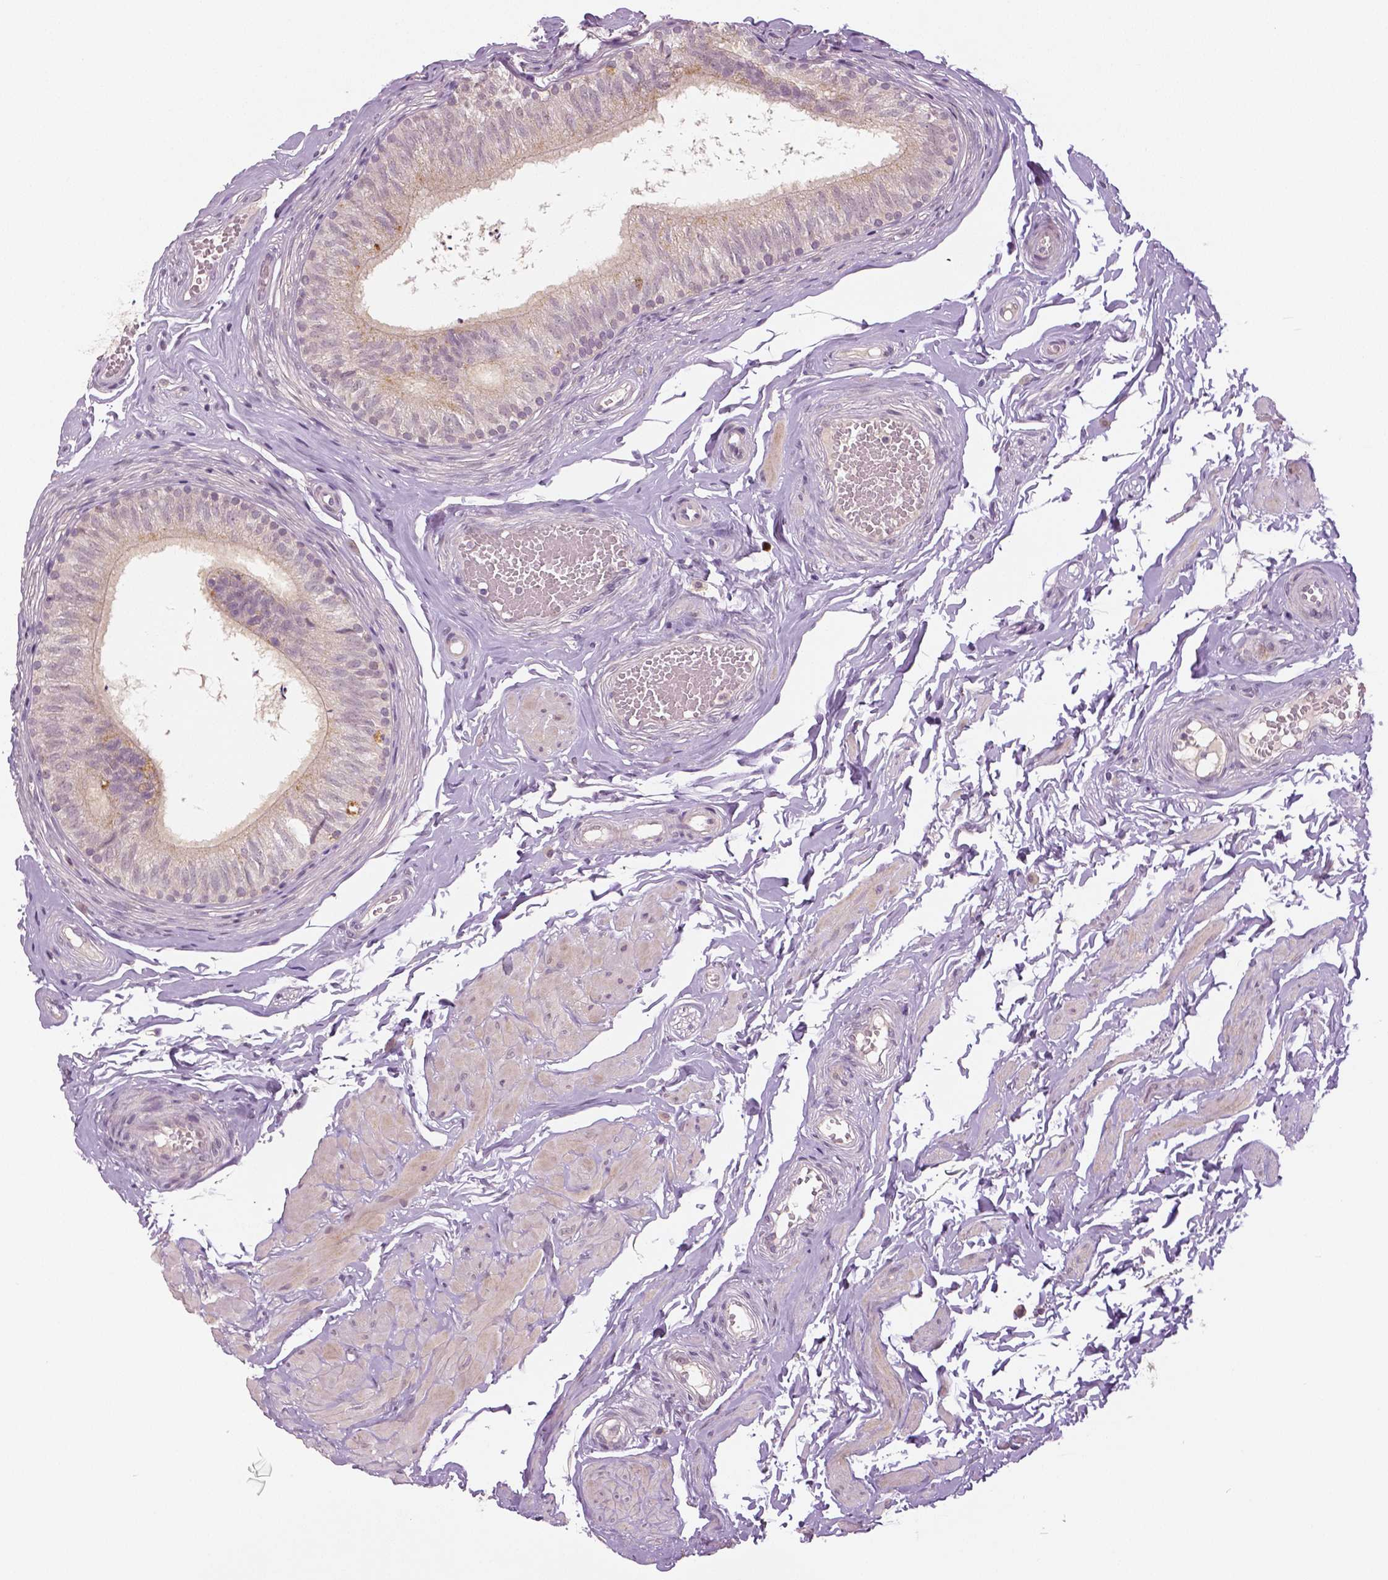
{"staining": {"intensity": "weak", "quantity": "<25%", "location": "cytoplasmic/membranous"}, "tissue": "epididymis", "cell_type": "Glandular cells", "image_type": "normal", "snomed": [{"axis": "morphology", "description": "Normal tissue, NOS"}, {"axis": "topography", "description": "Epididymis, spermatic cord, NOS"}, {"axis": "topography", "description": "Epididymis"}, {"axis": "topography", "description": "Peripheral nerve tissue"}], "caption": "This is a image of immunohistochemistry (IHC) staining of normal epididymis, which shows no expression in glandular cells.", "gene": "MKI67", "patient": {"sex": "male", "age": 29}}